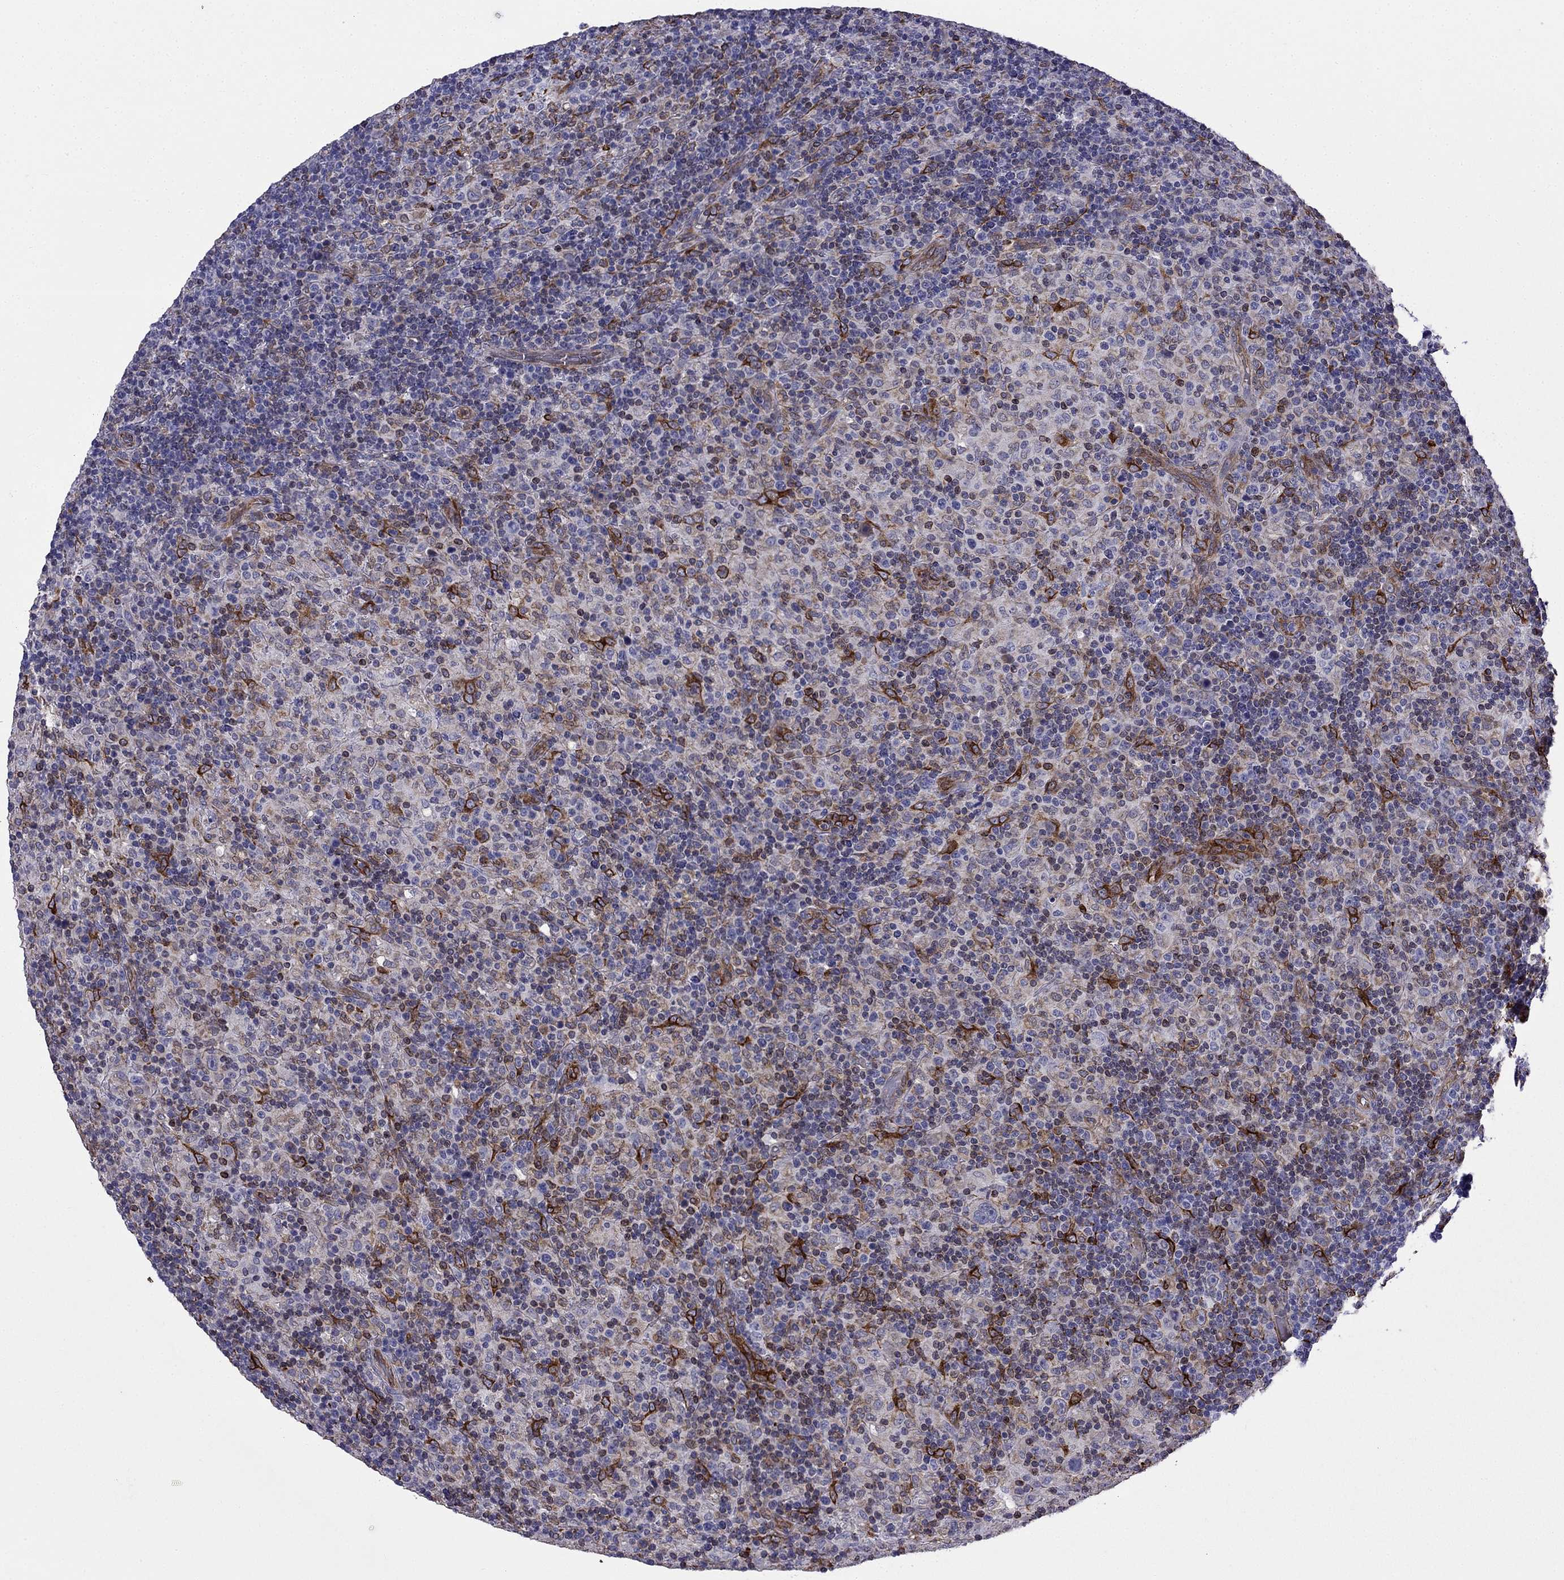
{"staining": {"intensity": "negative", "quantity": "none", "location": "none"}, "tissue": "lymphoma", "cell_type": "Tumor cells", "image_type": "cancer", "snomed": [{"axis": "morphology", "description": "Hodgkin's disease, NOS"}, {"axis": "topography", "description": "Lymph node"}], "caption": "The micrograph demonstrates no staining of tumor cells in Hodgkin's disease.", "gene": "GNAL", "patient": {"sex": "male", "age": 70}}